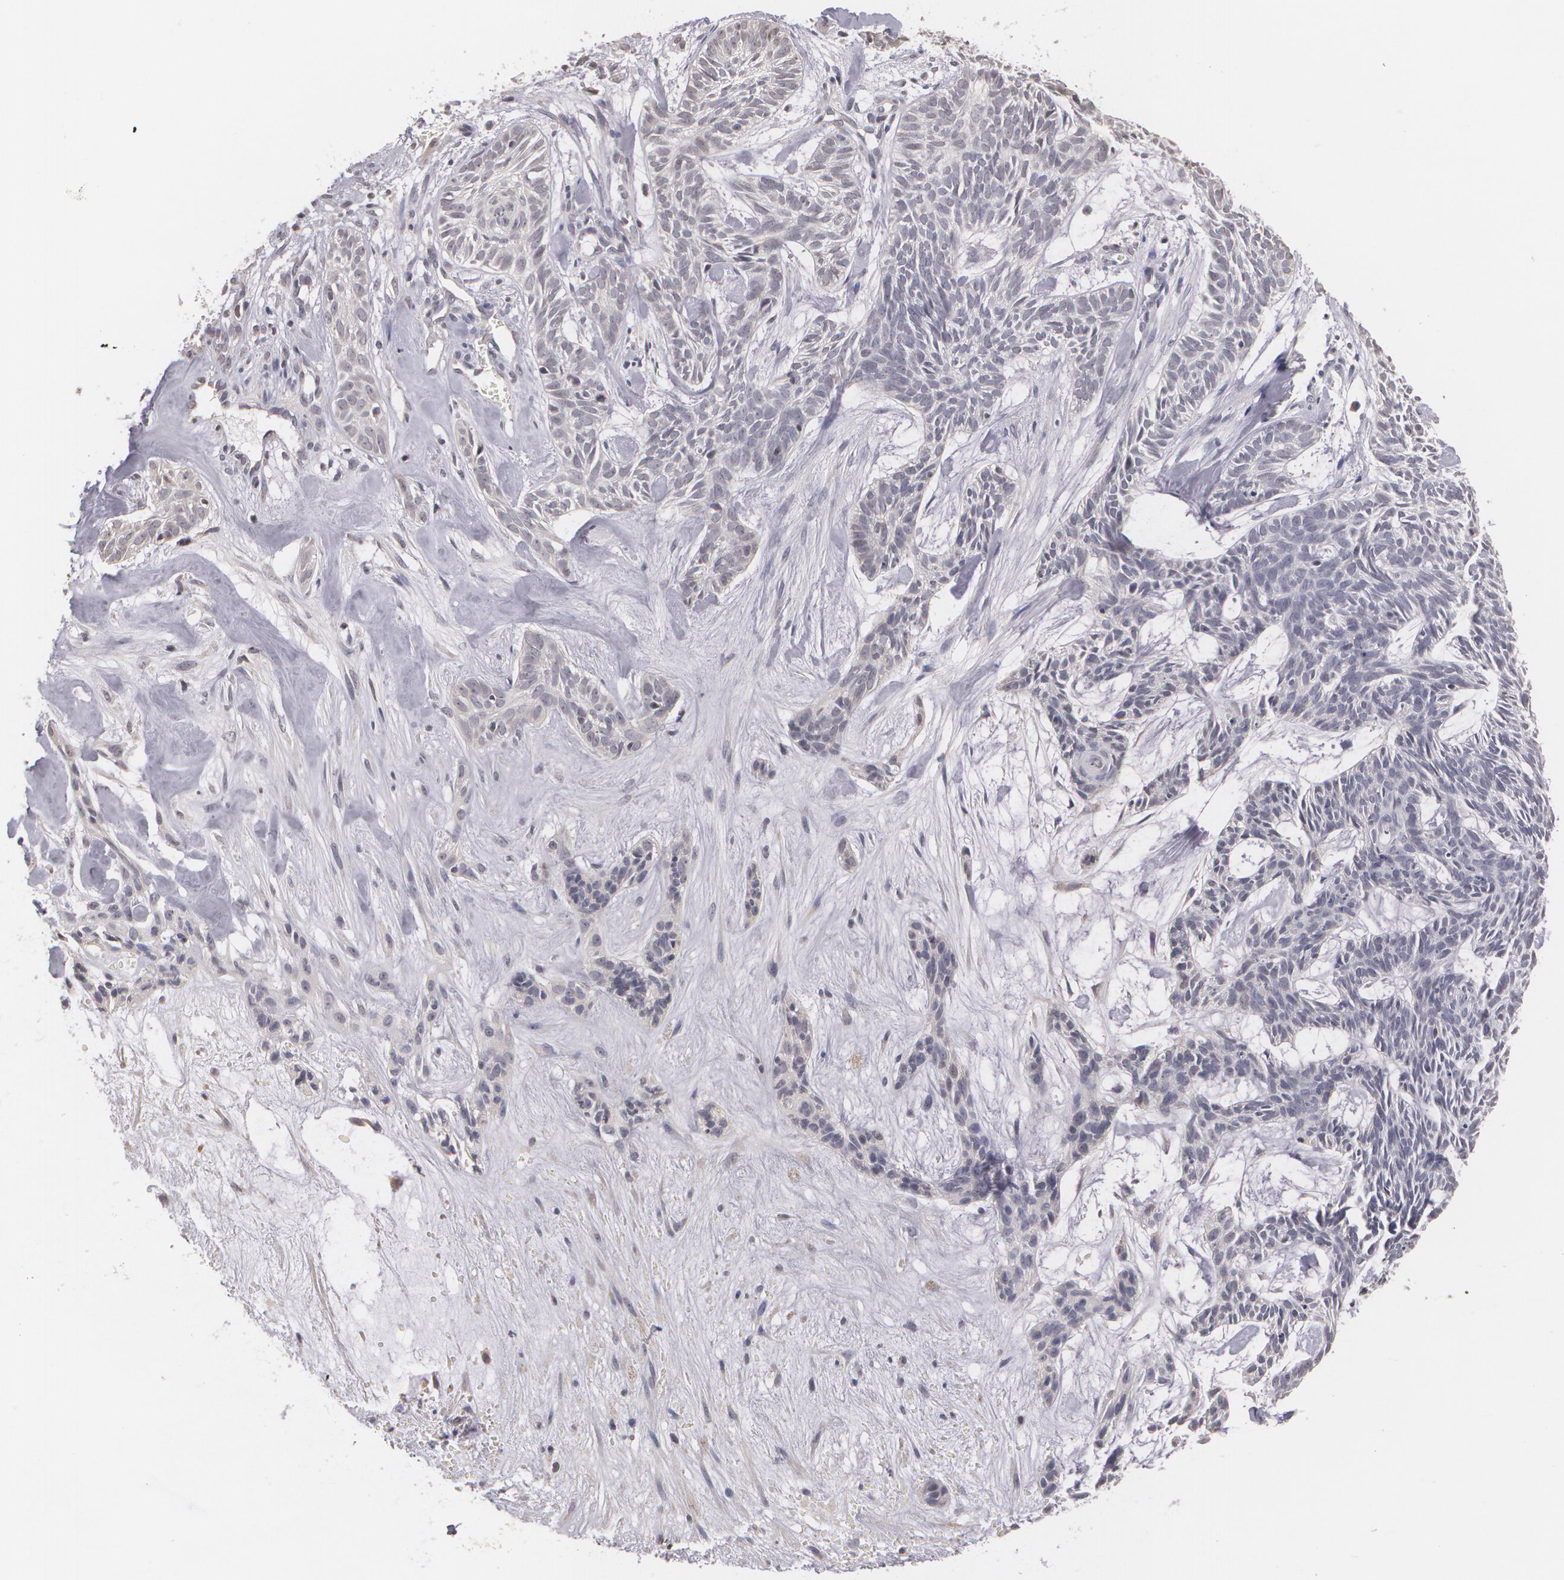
{"staining": {"intensity": "negative", "quantity": "none", "location": "none"}, "tissue": "skin cancer", "cell_type": "Tumor cells", "image_type": "cancer", "snomed": [{"axis": "morphology", "description": "Basal cell carcinoma"}, {"axis": "topography", "description": "Skin"}], "caption": "Immunohistochemistry (IHC) of skin basal cell carcinoma displays no positivity in tumor cells.", "gene": "THRB", "patient": {"sex": "male", "age": 75}}